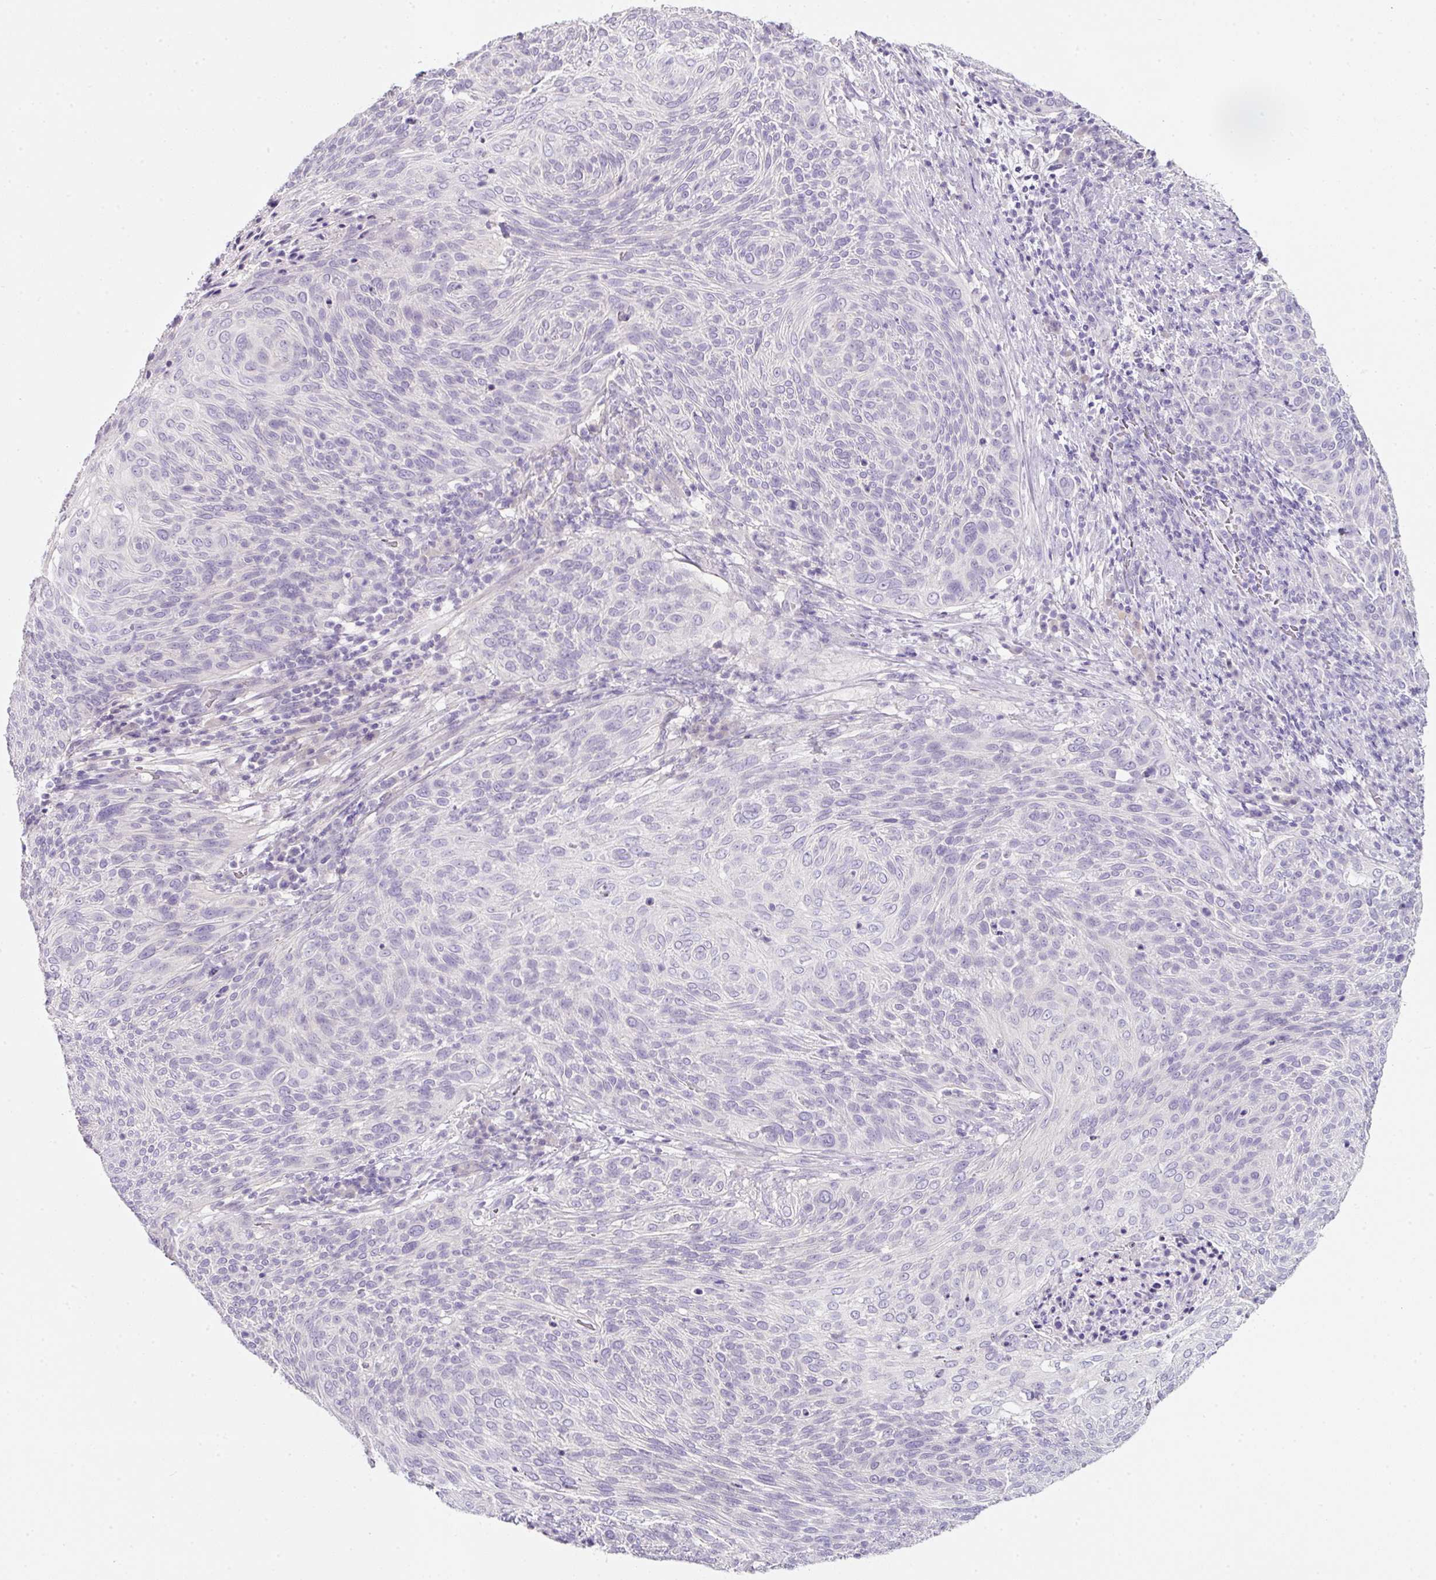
{"staining": {"intensity": "negative", "quantity": "none", "location": "none"}, "tissue": "cervical cancer", "cell_type": "Tumor cells", "image_type": "cancer", "snomed": [{"axis": "morphology", "description": "Squamous cell carcinoma, NOS"}, {"axis": "topography", "description": "Cervix"}], "caption": "This is an immunohistochemistry micrograph of cervical squamous cell carcinoma. There is no positivity in tumor cells.", "gene": "SLC2A2", "patient": {"sex": "female", "age": 31}}